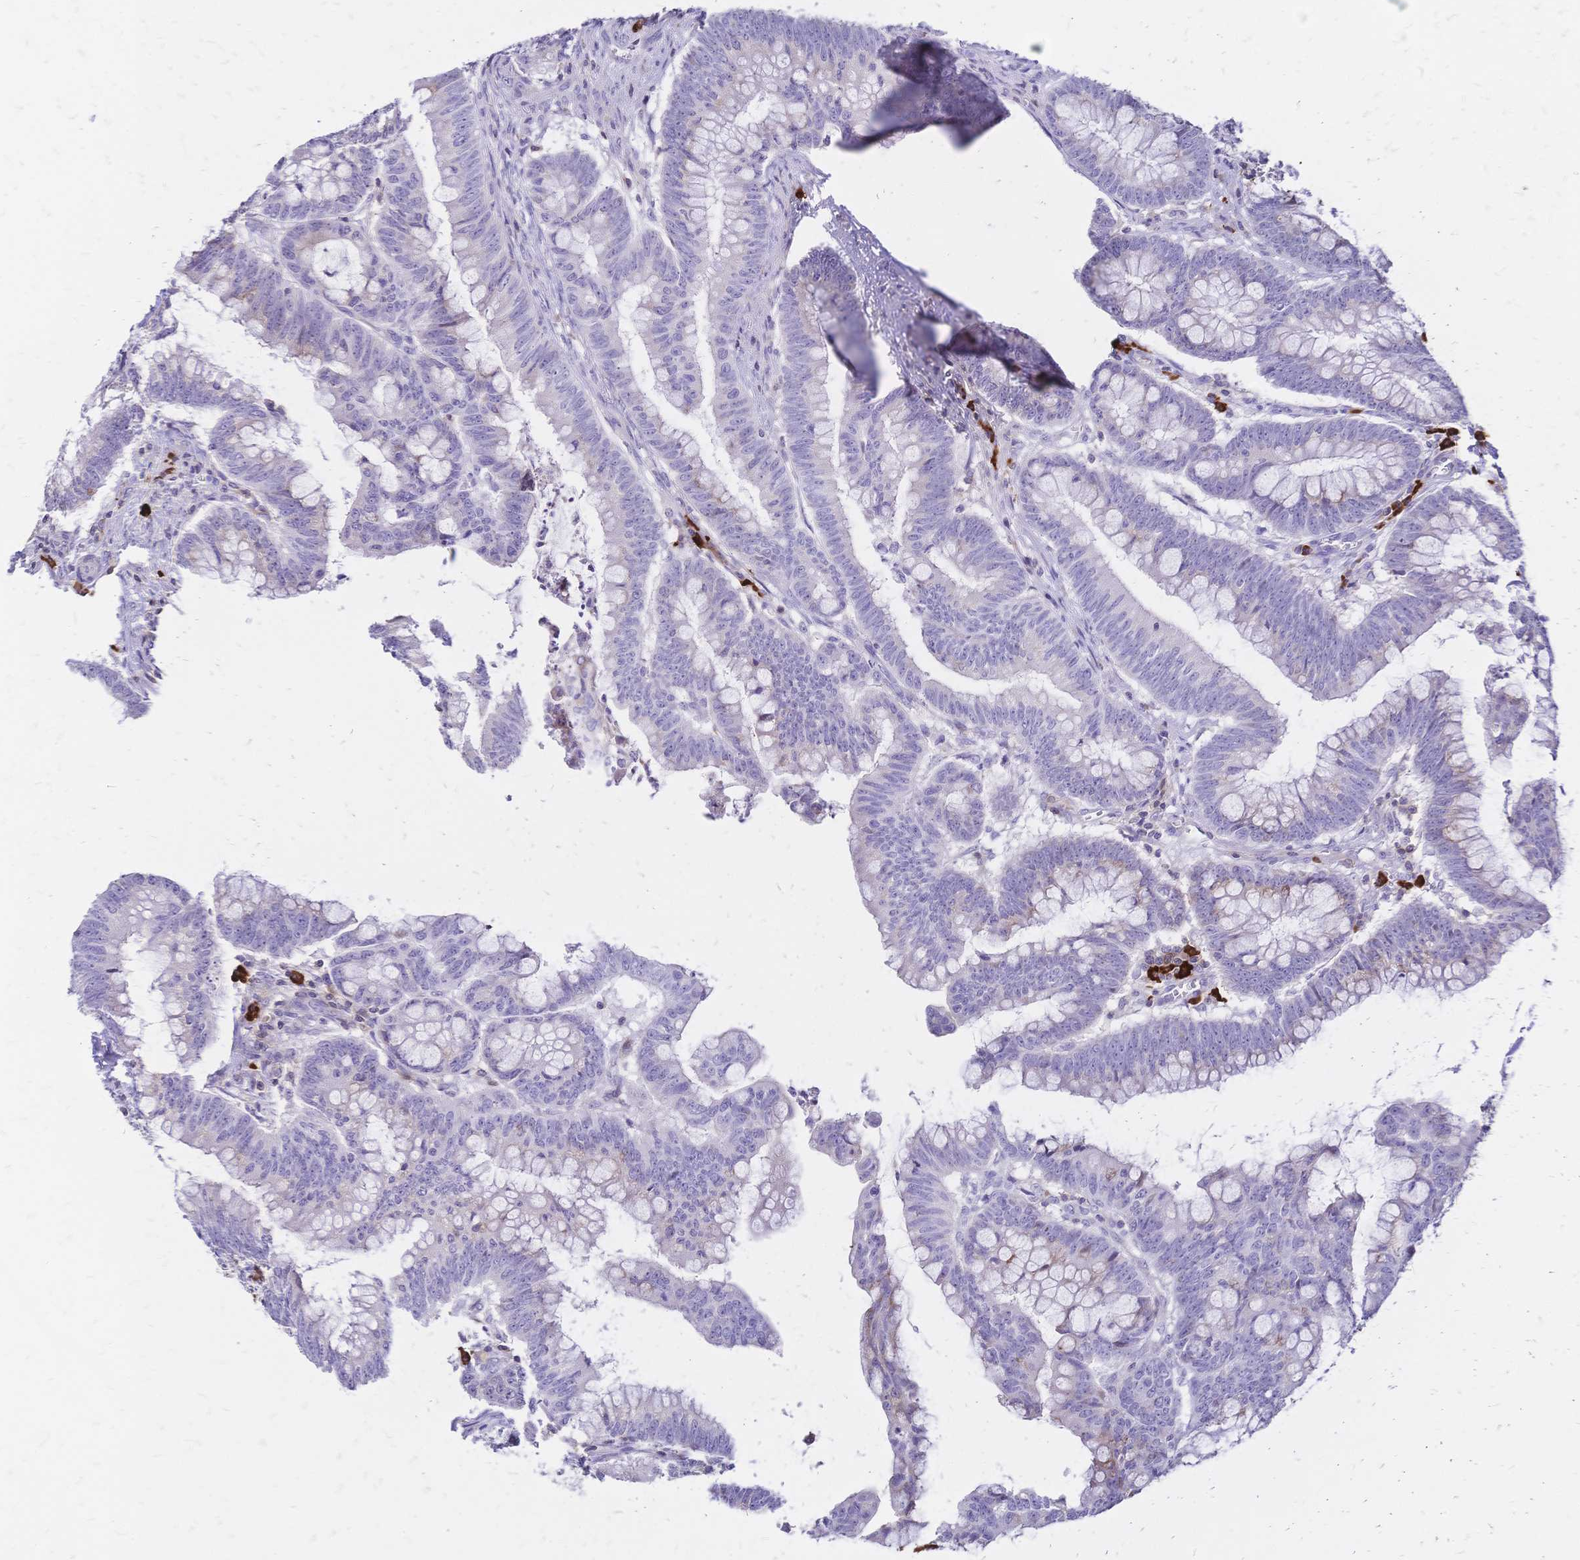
{"staining": {"intensity": "weak", "quantity": "<25%", "location": "cytoplasmic/membranous"}, "tissue": "colorectal cancer", "cell_type": "Tumor cells", "image_type": "cancer", "snomed": [{"axis": "morphology", "description": "Adenocarcinoma, NOS"}, {"axis": "topography", "description": "Colon"}], "caption": "The image exhibits no significant staining in tumor cells of colorectal cancer.", "gene": "IL2RA", "patient": {"sex": "male", "age": 62}}